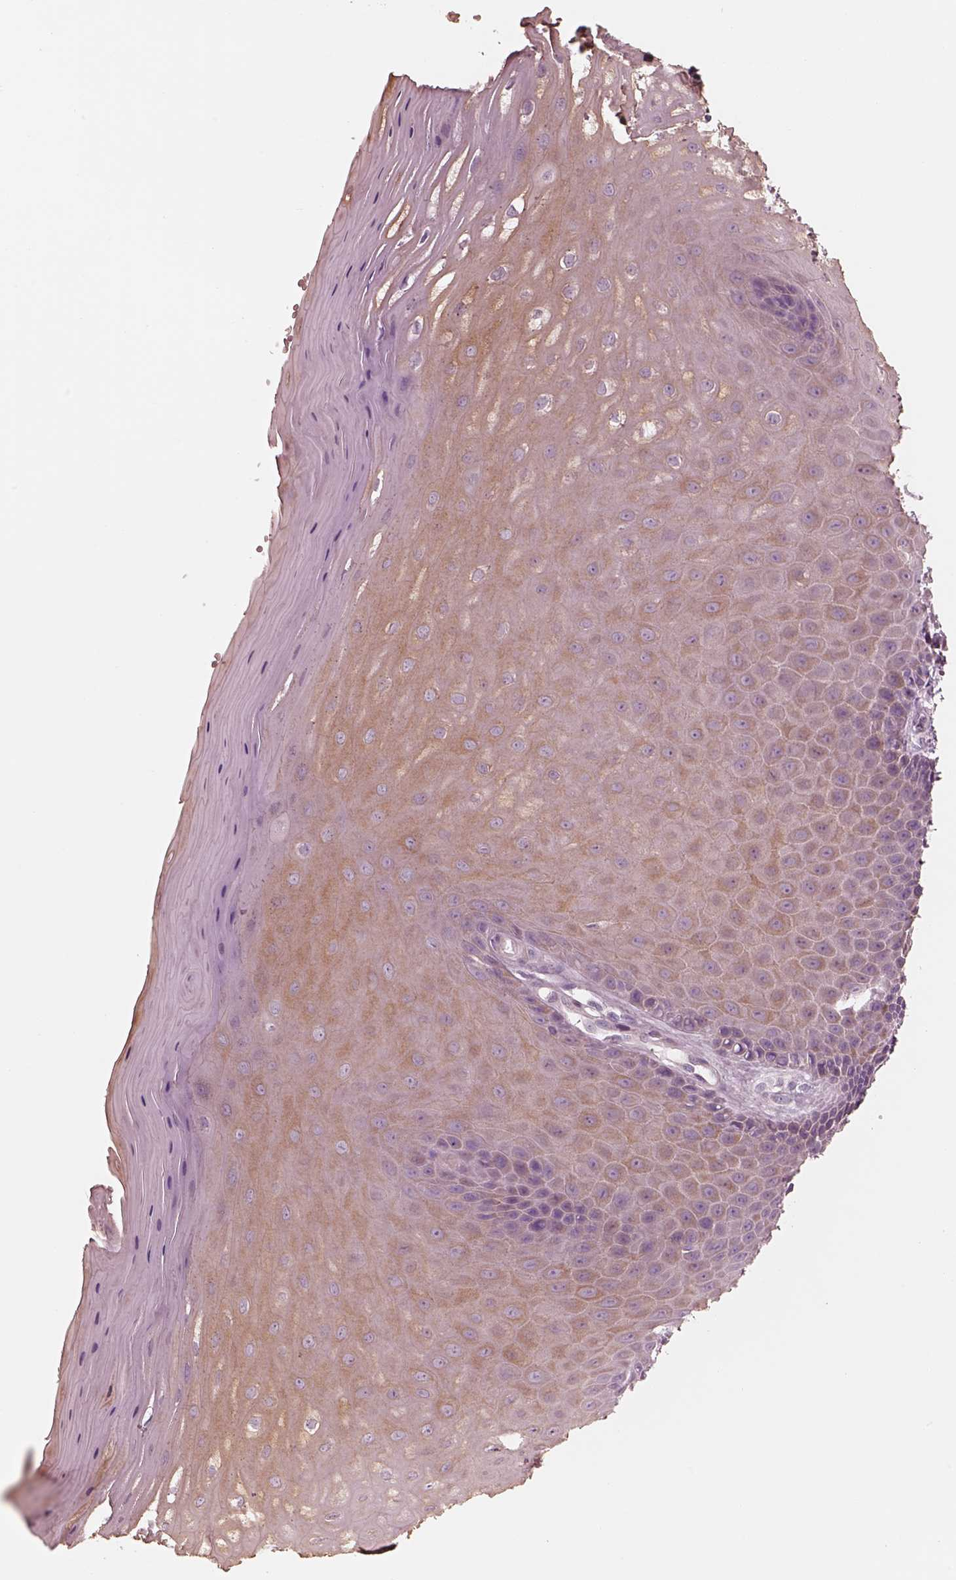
{"staining": {"intensity": "weak", "quantity": "25%-75%", "location": "cytoplasmic/membranous"}, "tissue": "vagina", "cell_type": "Squamous epithelial cells", "image_type": "normal", "snomed": [{"axis": "morphology", "description": "Normal tissue, NOS"}, {"axis": "topography", "description": "Vagina"}], "caption": "DAB immunohistochemical staining of benign human vagina demonstrates weak cytoplasmic/membranous protein staining in about 25%-75% of squamous epithelial cells.", "gene": "RAB3C", "patient": {"sex": "female", "age": 83}}